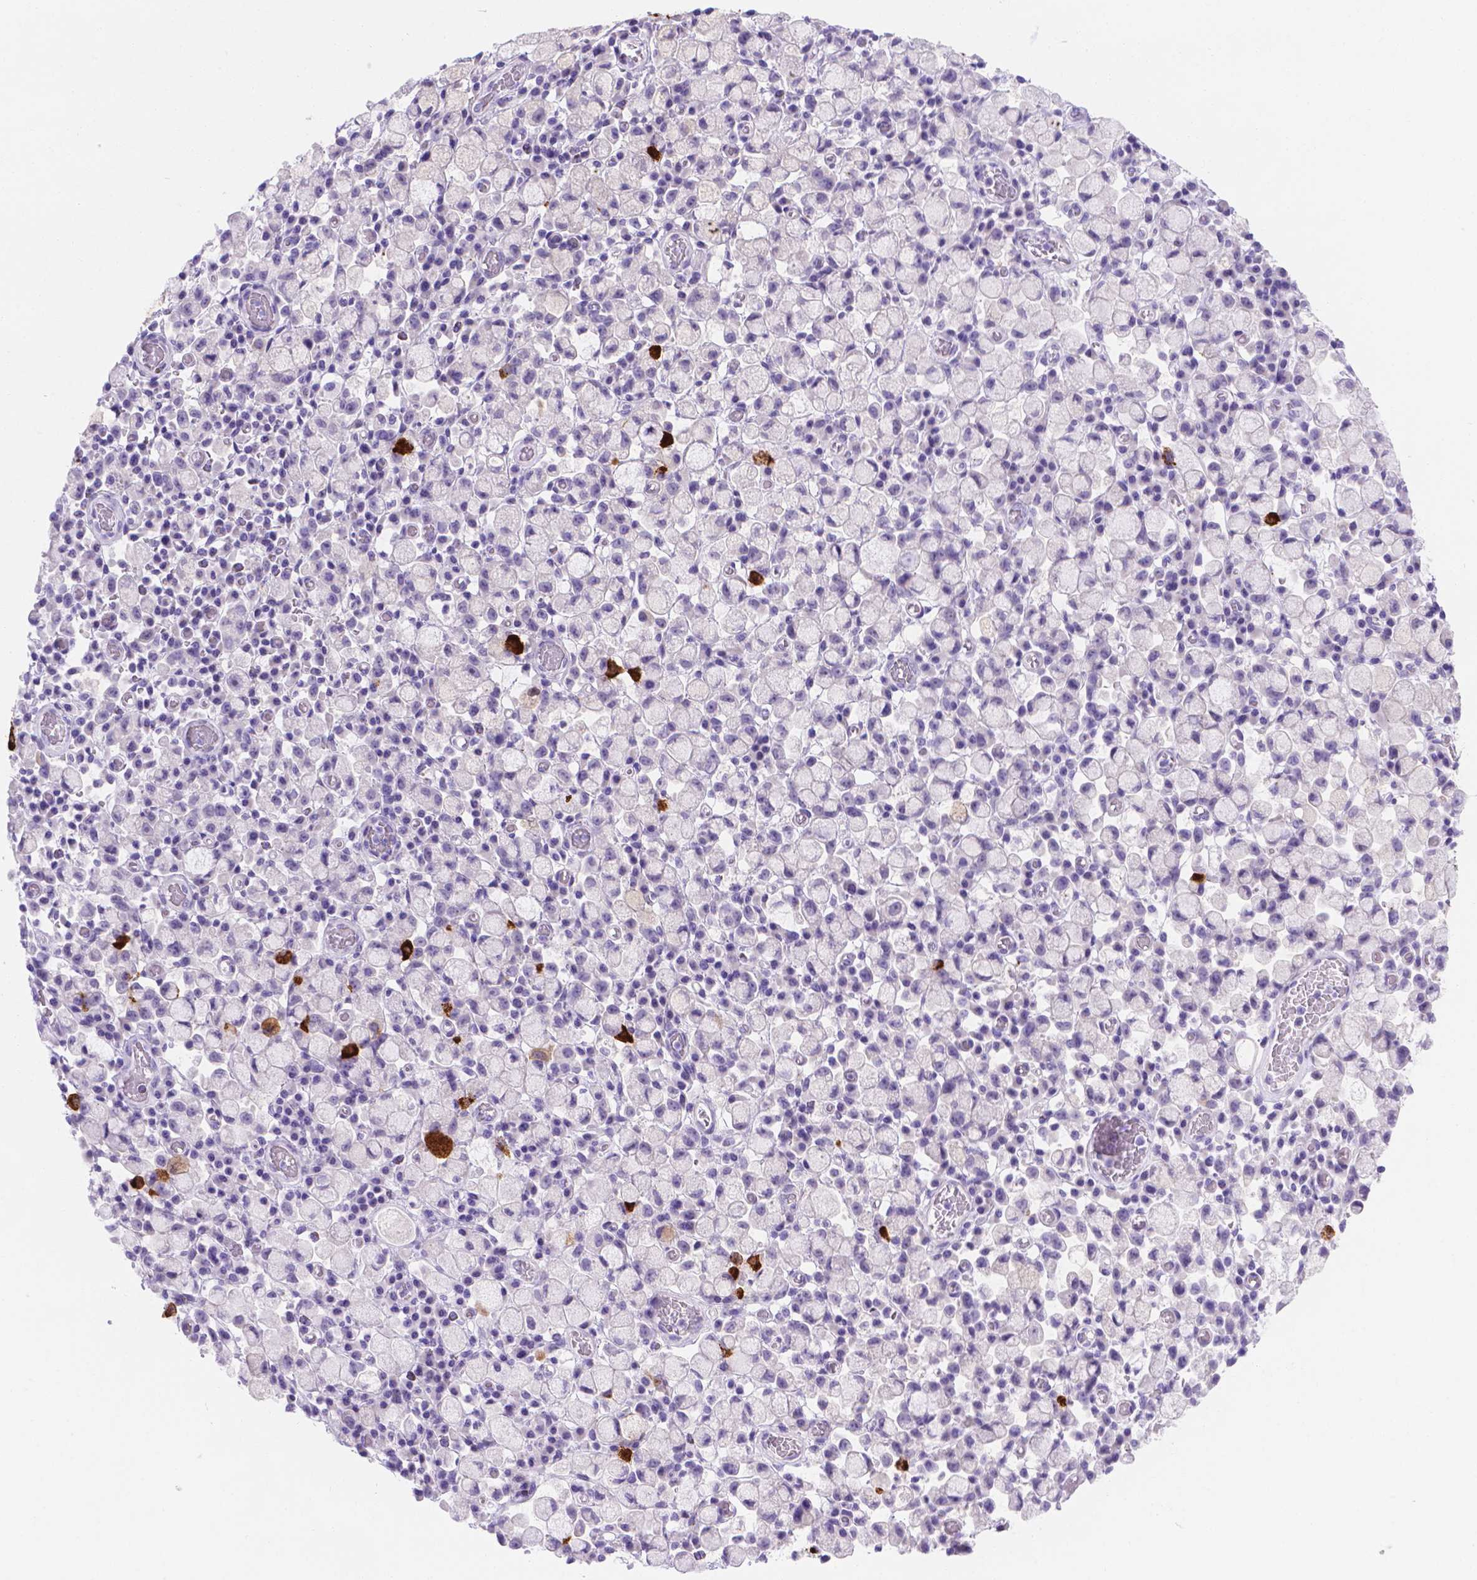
{"staining": {"intensity": "negative", "quantity": "none", "location": "none"}, "tissue": "stomach cancer", "cell_type": "Tumor cells", "image_type": "cancer", "snomed": [{"axis": "morphology", "description": "Adenocarcinoma, NOS"}, {"axis": "topography", "description": "Stomach"}], "caption": "IHC micrograph of neoplastic tissue: stomach cancer (adenocarcinoma) stained with DAB reveals no significant protein expression in tumor cells.", "gene": "MLN", "patient": {"sex": "male", "age": 58}}